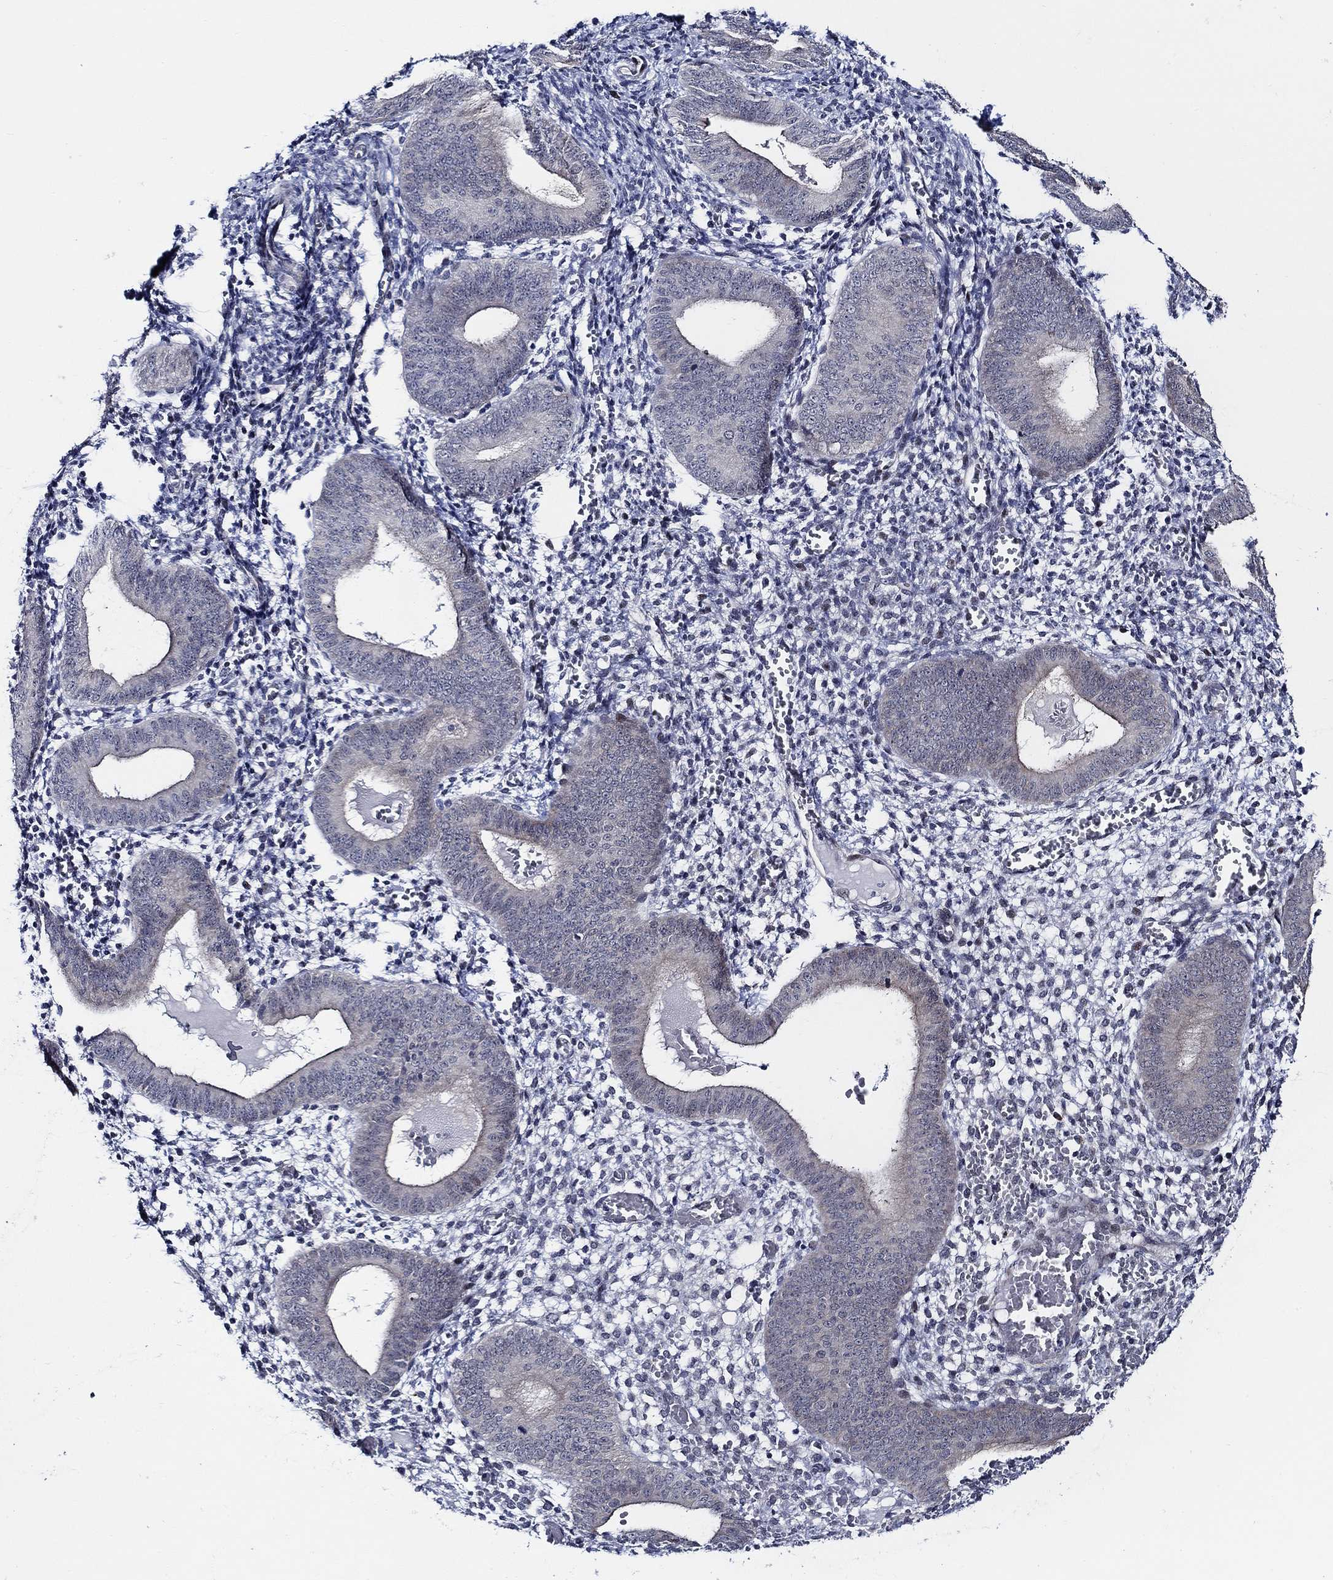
{"staining": {"intensity": "negative", "quantity": "none", "location": "none"}, "tissue": "endometrium", "cell_type": "Cells in endometrial stroma", "image_type": "normal", "snomed": [{"axis": "morphology", "description": "Normal tissue, NOS"}, {"axis": "topography", "description": "Endometrium"}], "caption": "Cells in endometrial stroma show no significant positivity in benign endometrium. Brightfield microscopy of immunohistochemistry stained with DAB (3,3'-diaminobenzidine) (brown) and hematoxylin (blue), captured at high magnification.", "gene": "C8orf48", "patient": {"sex": "female", "age": 42}}